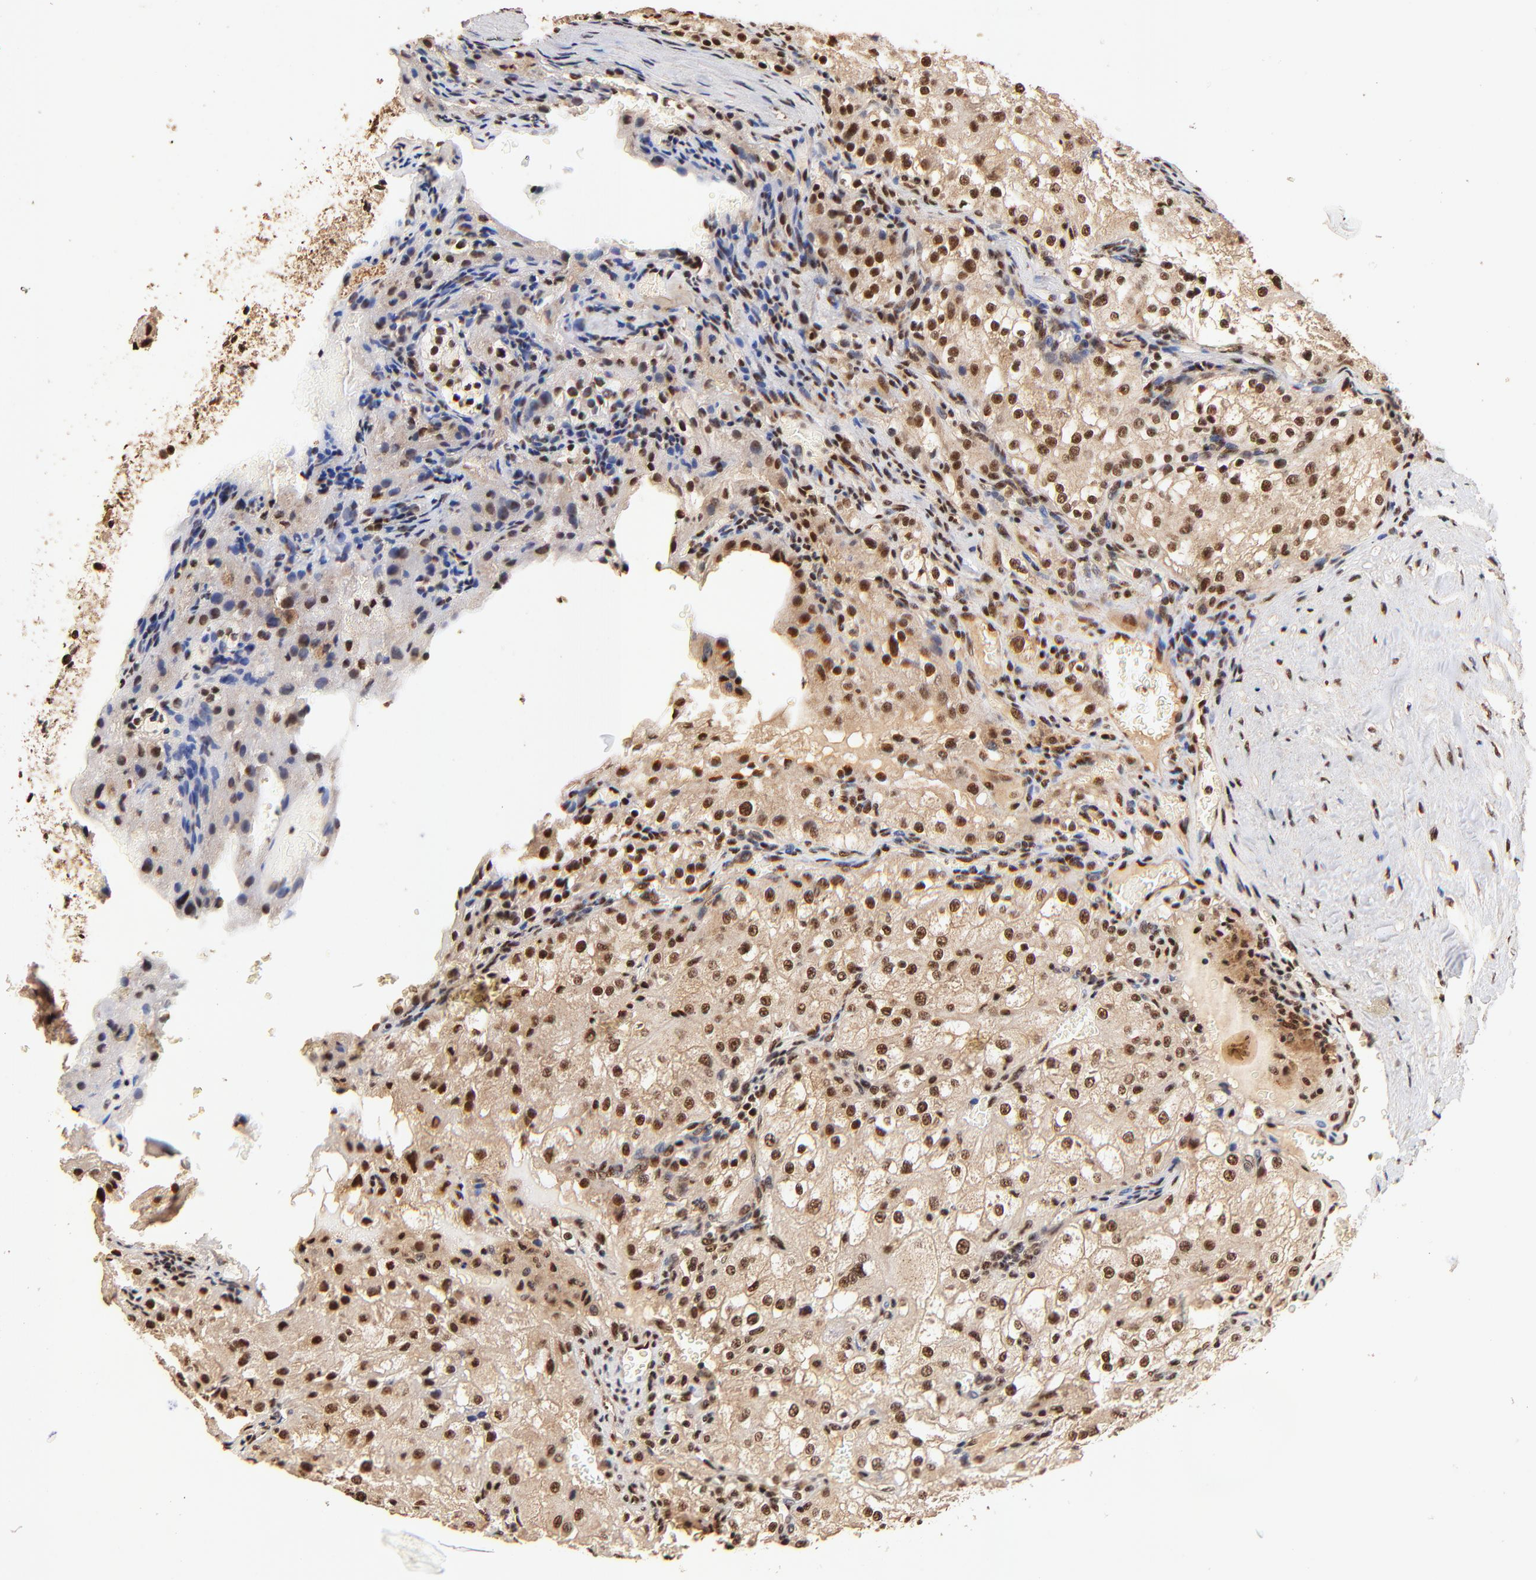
{"staining": {"intensity": "strong", "quantity": ">75%", "location": "cytoplasmic/membranous,nuclear"}, "tissue": "renal cancer", "cell_type": "Tumor cells", "image_type": "cancer", "snomed": [{"axis": "morphology", "description": "Adenocarcinoma, NOS"}, {"axis": "topography", "description": "Kidney"}], "caption": "The immunohistochemical stain highlights strong cytoplasmic/membranous and nuclear positivity in tumor cells of renal cancer tissue.", "gene": "MED12", "patient": {"sex": "female", "age": 74}}